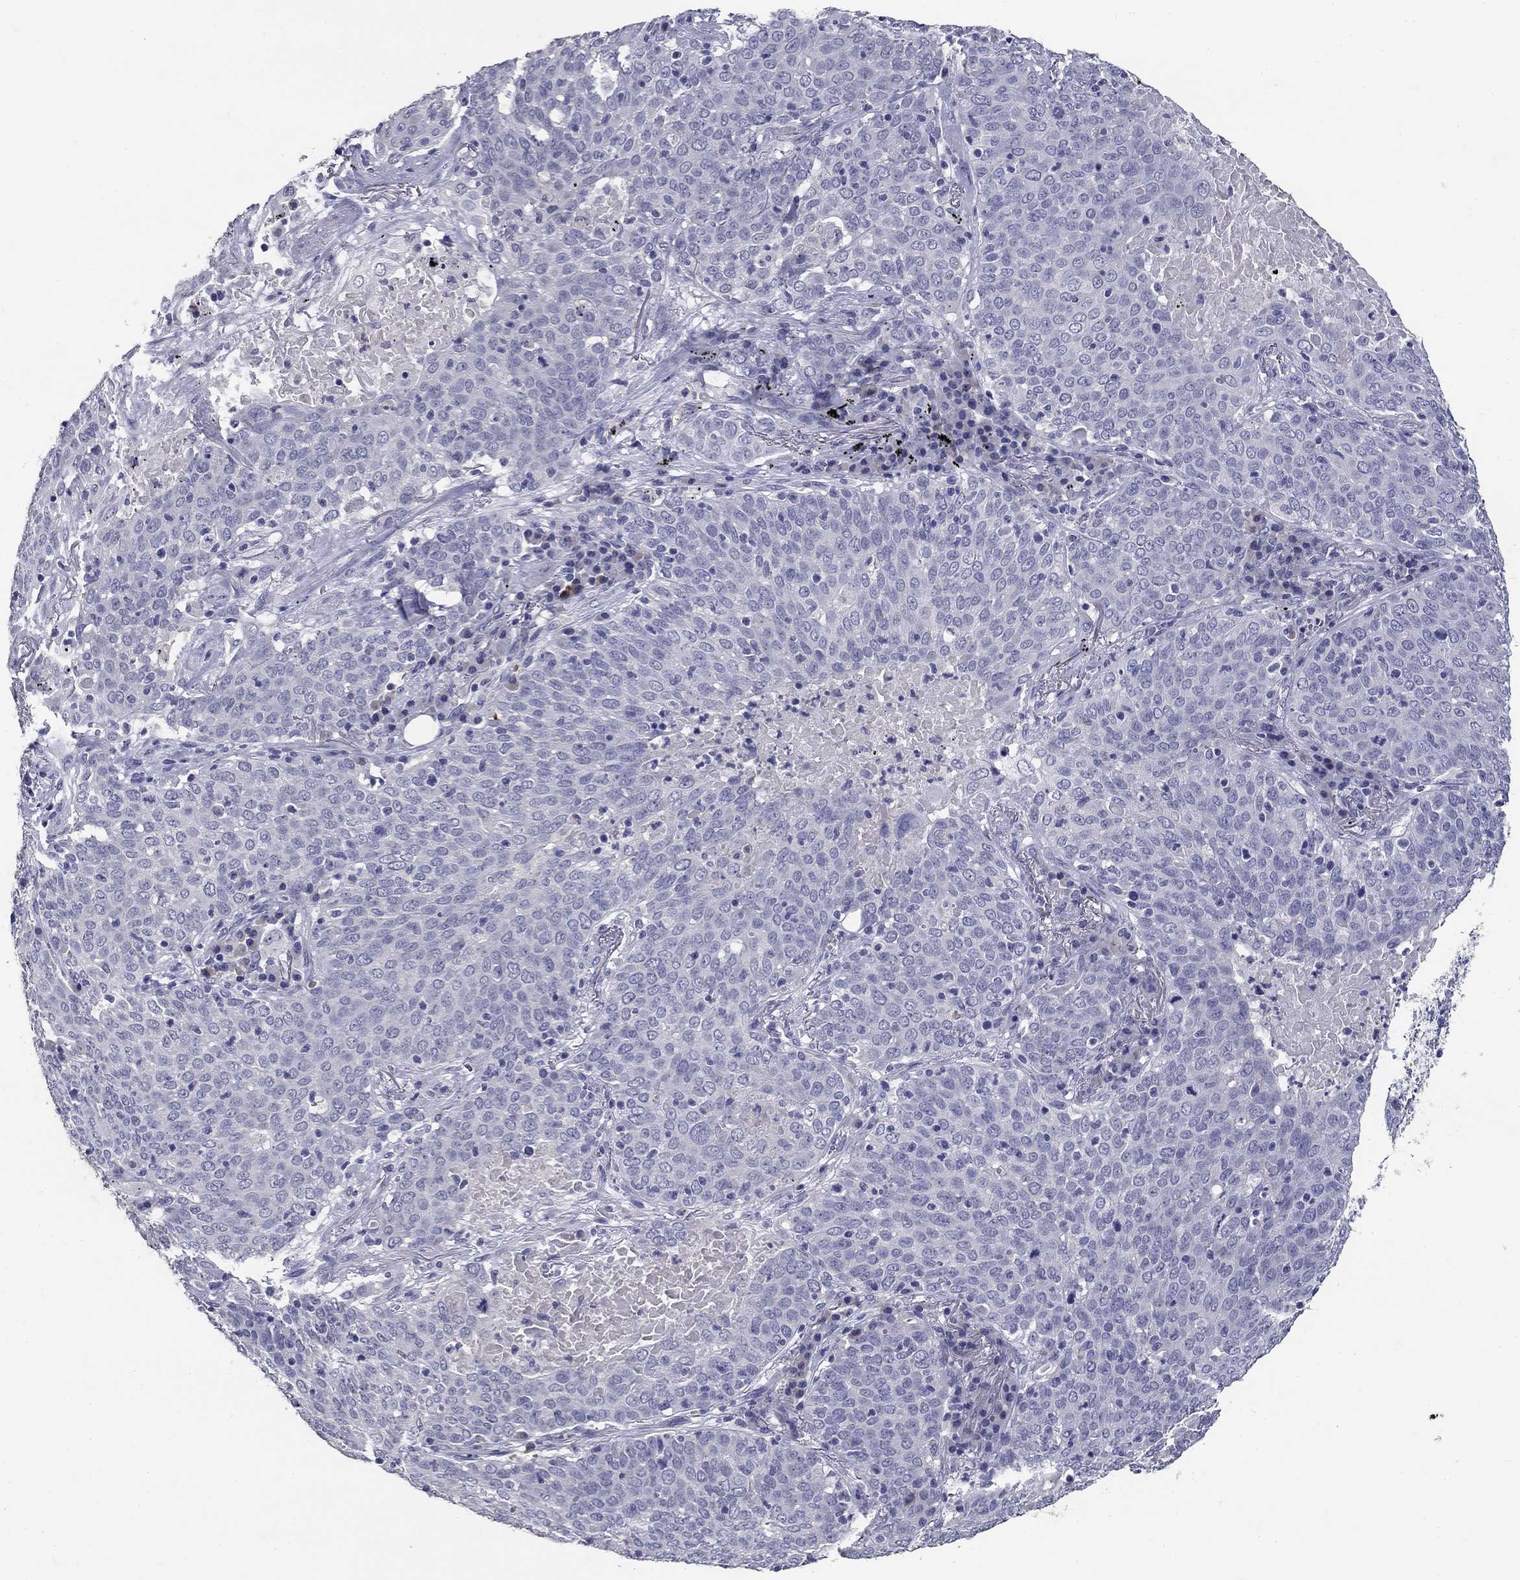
{"staining": {"intensity": "negative", "quantity": "none", "location": "none"}, "tissue": "lung cancer", "cell_type": "Tumor cells", "image_type": "cancer", "snomed": [{"axis": "morphology", "description": "Squamous cell carcinoma, NOS"}, {"axis": "topography", "description": "Lung"}], "caption": "Immunohistochemistry image of lung cancer (squamous cell carcinoma) stained for a protein (brown), which displays no staining in tumor cells.", "gene": "POMC", "patient": {"sex": "male", "age": 82}}